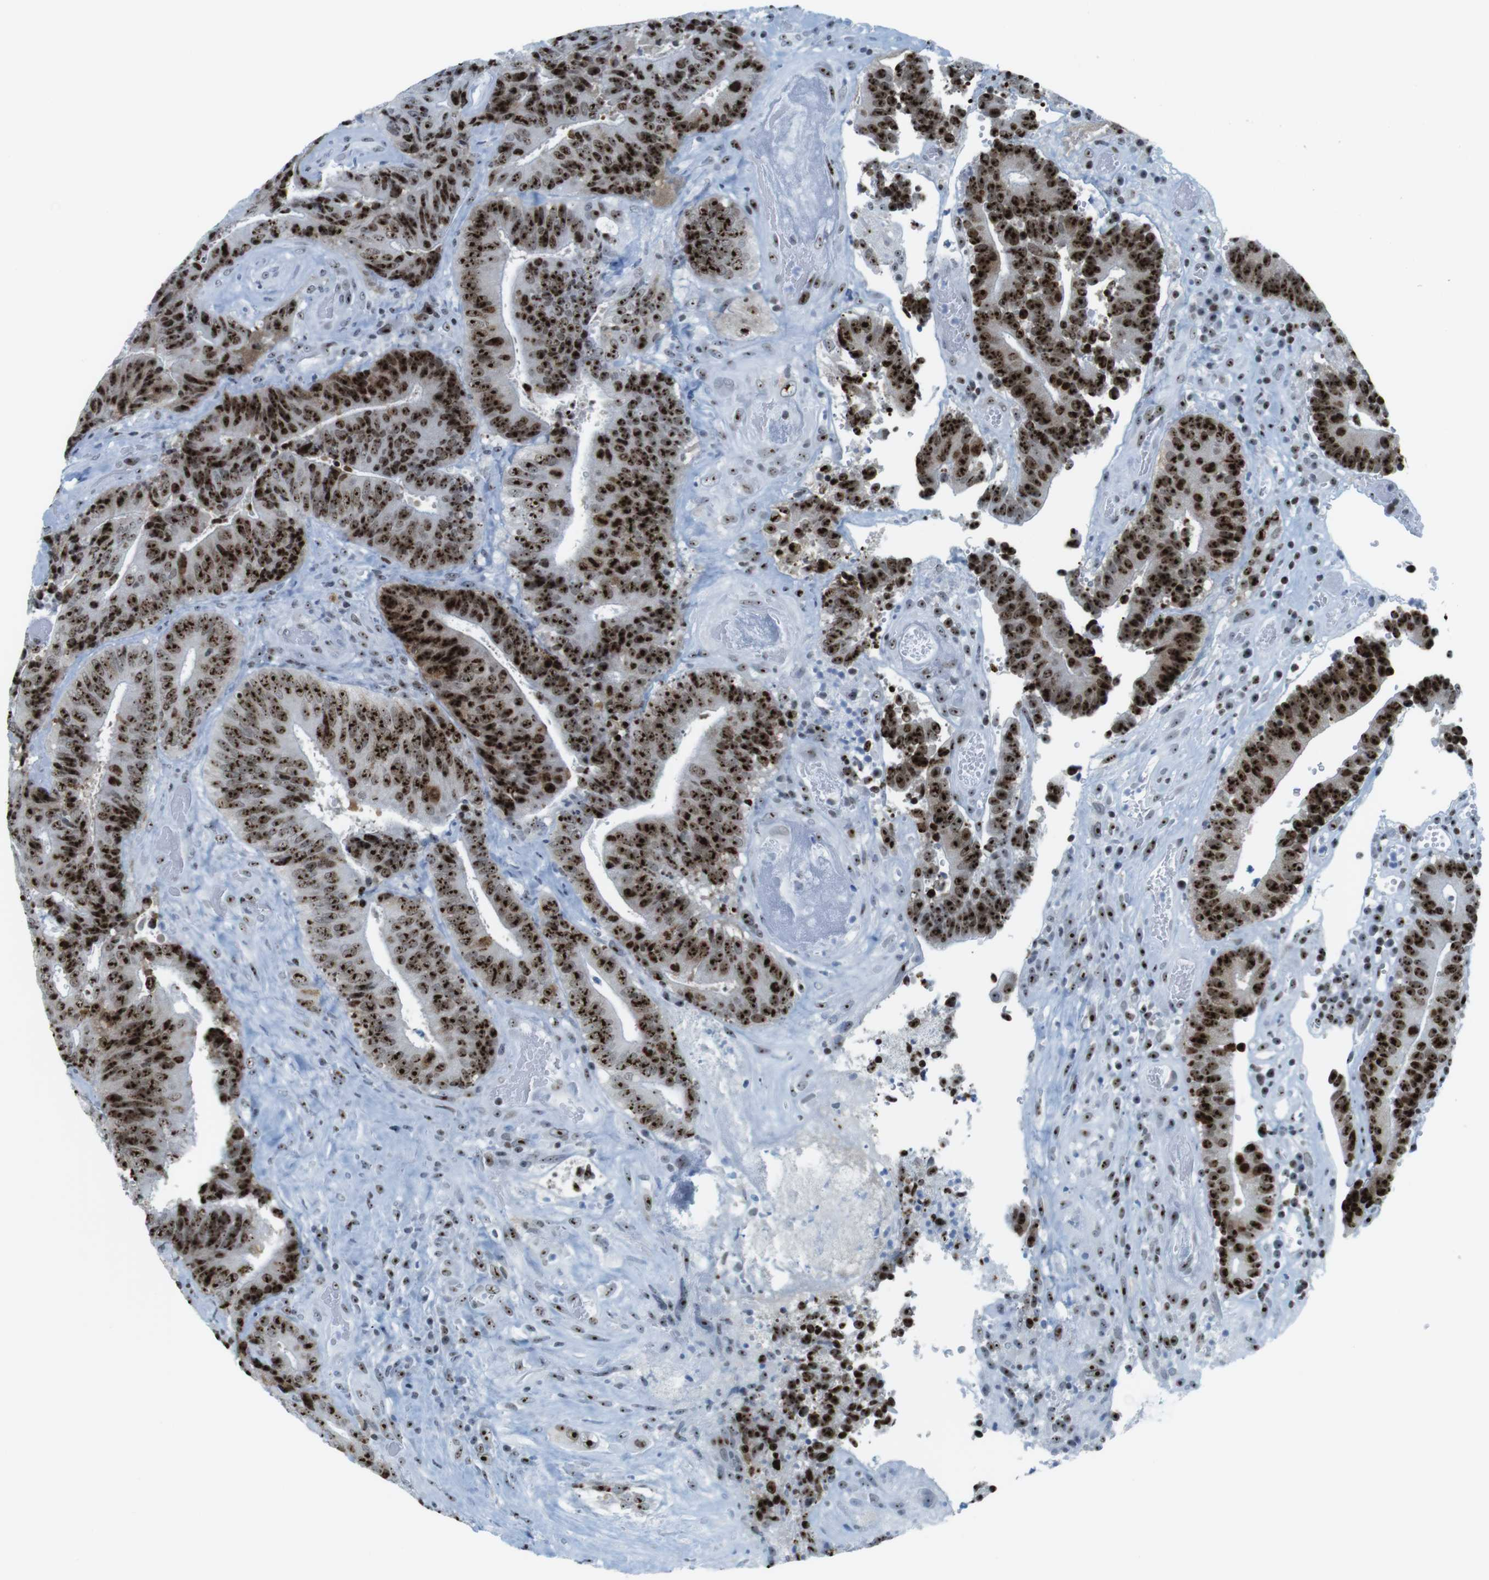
{"staining": {"intensity": "strong", "quantity": ">75%", "location": "nuclear"}, "tissue": "colorectal cancer", "cell_type": "Tumor cells", "image_type": "cancer", "snomed": [{"axis": "morphology", "description": "Adenocarcinoma, NOS"}, {"axis": "topography", "description": "Rectum"}], "caption": "Immunohistochemical staining of colorectal adenocarcinoma reveals strong nuclear protein expression in about >75% of tumor cells. (DAB IHC with brightfield microscopy, high magnification).", "gene": "NIFK", "patient": {"sex": "male", "age": 72}}